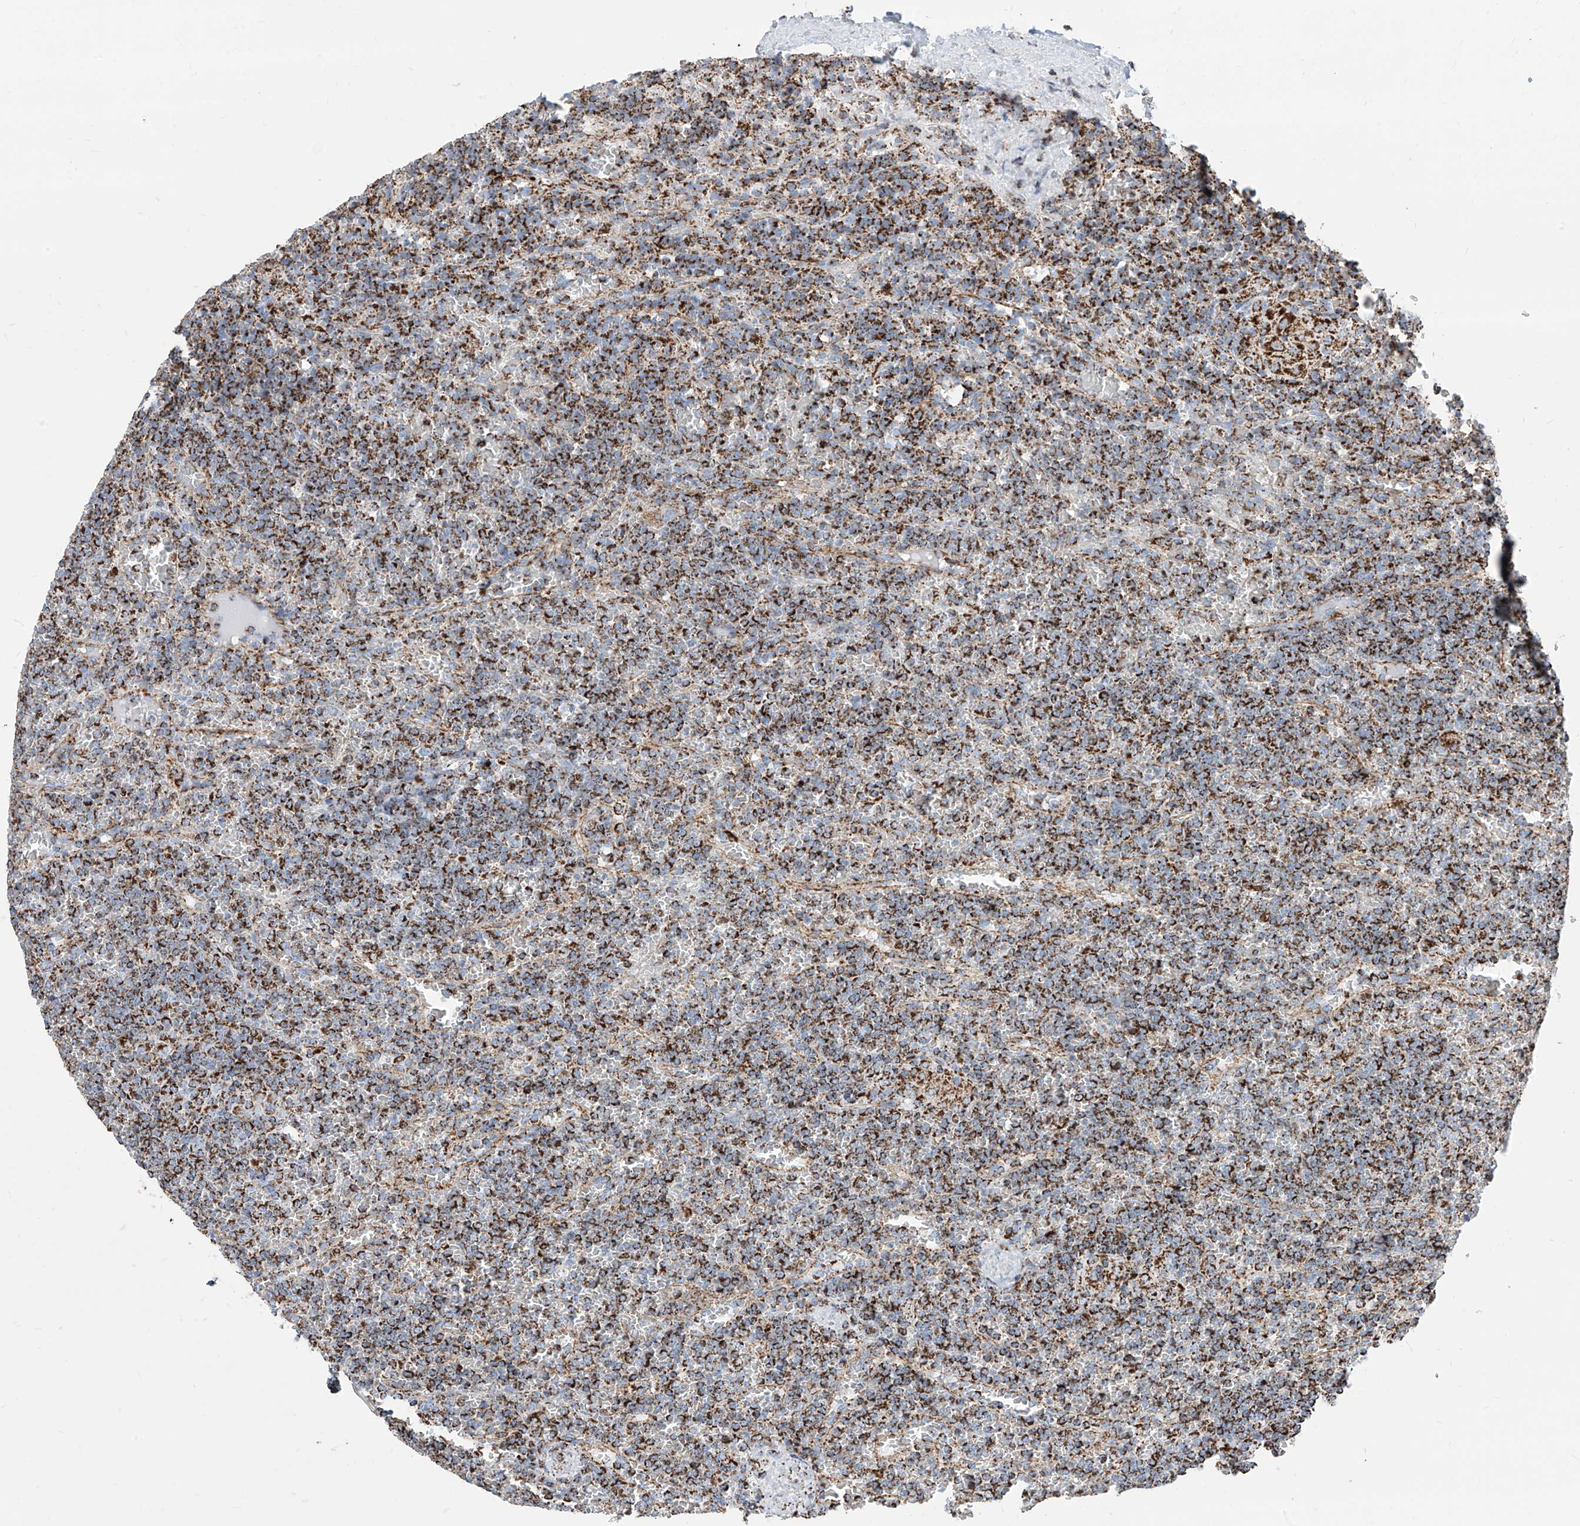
{"staining": {"intensity": "strong", "quantity": ">75%", "location": "cytoplasmic/membranous"}, "tissue": "lymphoma", "cell_type": "Tumor cells", "image_type": "cancer", "snomed": [{"axis": "morphology", "description": "Malignant lymphoma, non-Hodgkin's type, Low grade"}, {"axis": "topography", "description": "Spleen"}], "caption": "Immunohistochemistry (DAB) staining of human lymphoma exhibits strong cytoplasmic/membranous protein positivity in about >75% of tumor cells. The staining was performed using DAB (3,3'-diaminobenzidine) to visualize the protein expression in brown, while the nuclei were stained in blue with hematoxylin (Magnification: 20x).", "gene": "COX5B", "patient": {"sex": "female", "age": 19}}